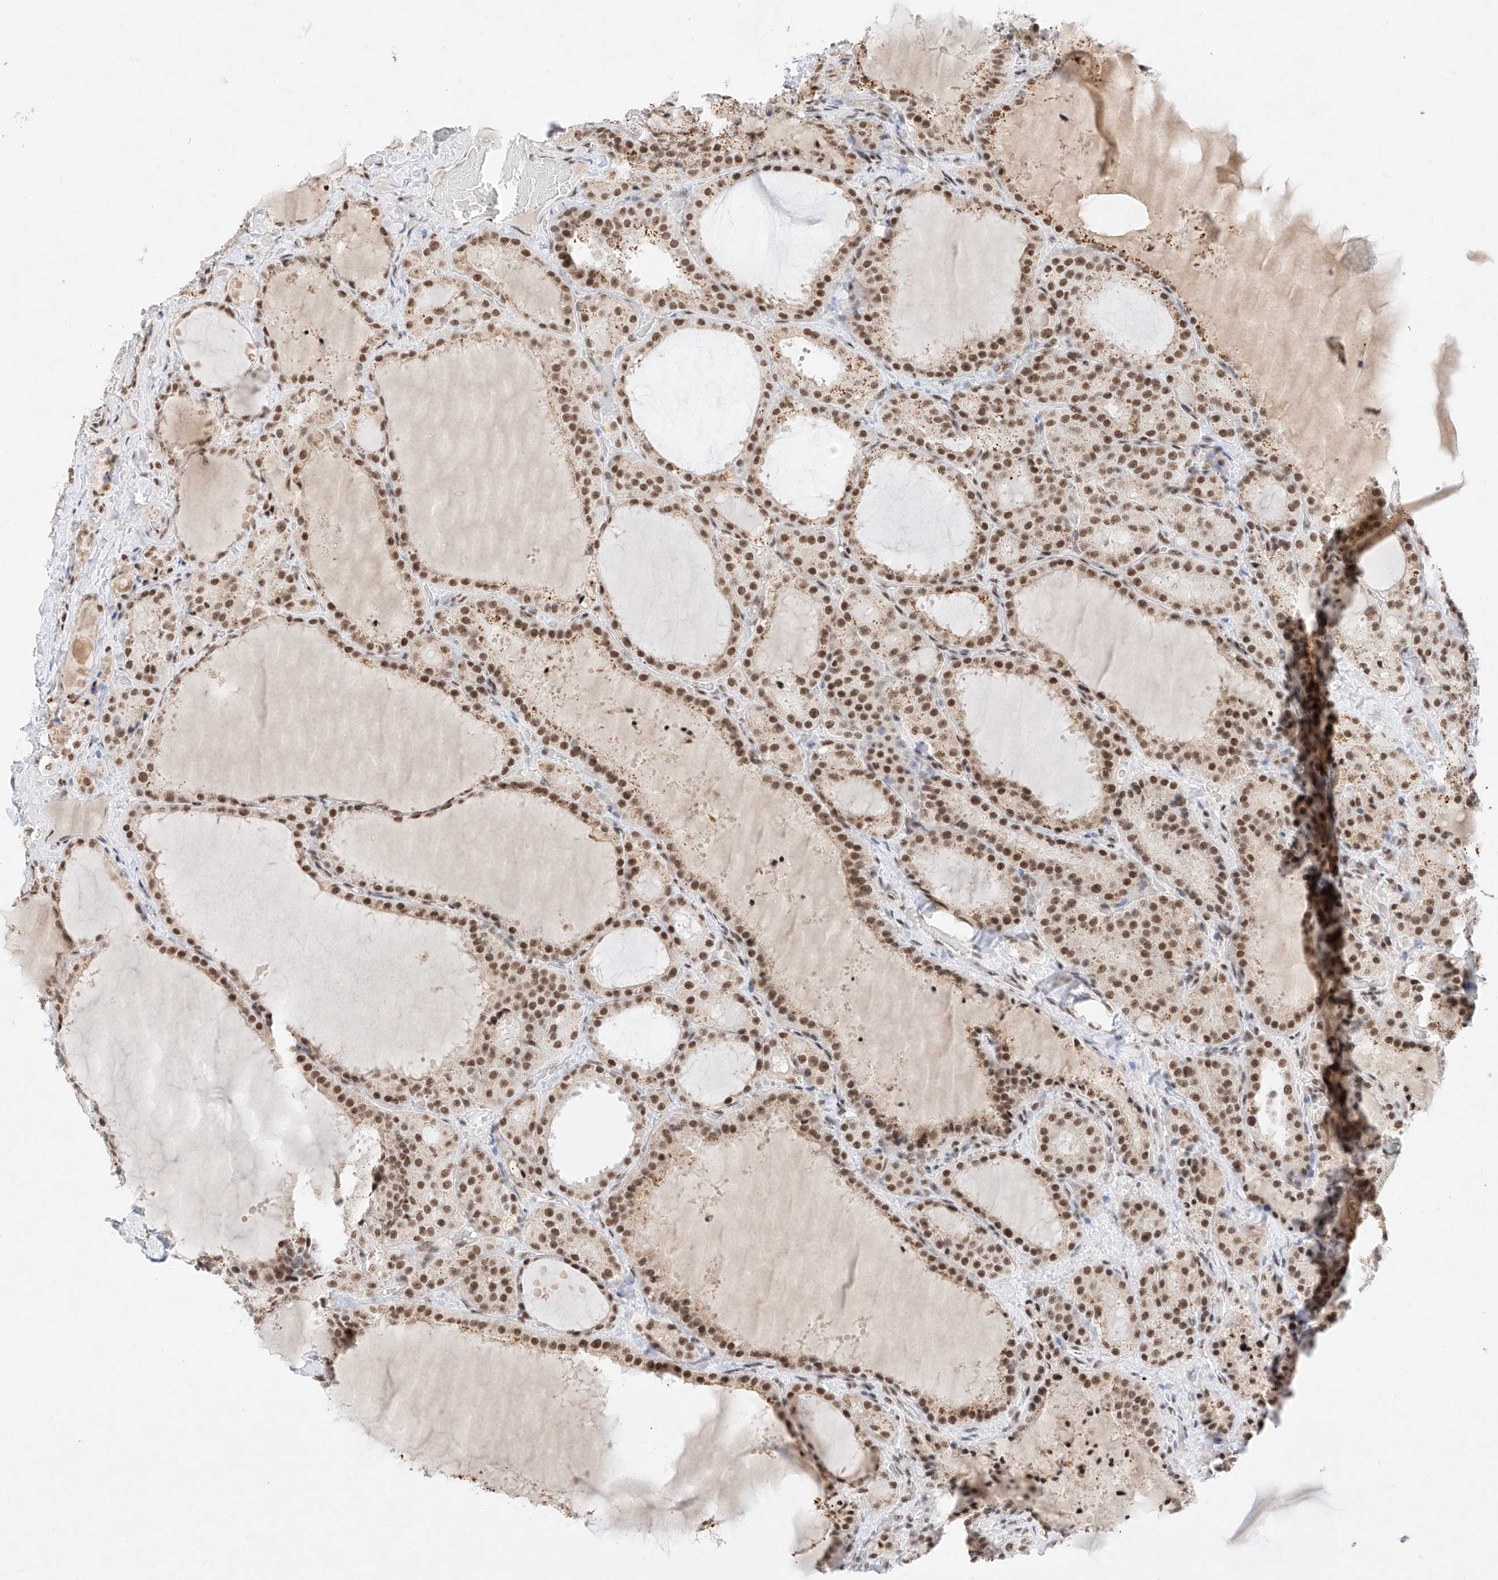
{"staining": {"intensity": "moderate", "quantity": ">75%", "location": "nuclear"}, "tissue": "thyroid cancer", "cell_type": "Tumor cells", "image_type": "cancer", "snomed": [{"axis": "morphology", "description": "Papillary adenocarcinoma, NOS"}, {"axis": "topography", "description": "Thyroid gland"}], "caption": "Thyroid cancer stained for a protein exhibits moderate nuclear positivity in tumor cells. The staining was performed using DAB (3,3'-diaminobenzidine) to visualize the protein expression in brown, while the nuclei were stained in blue with hematoxylin (Magnification: 20x).", "gene": "NRF1", "patient": {"sex": "male", "age": 77}}